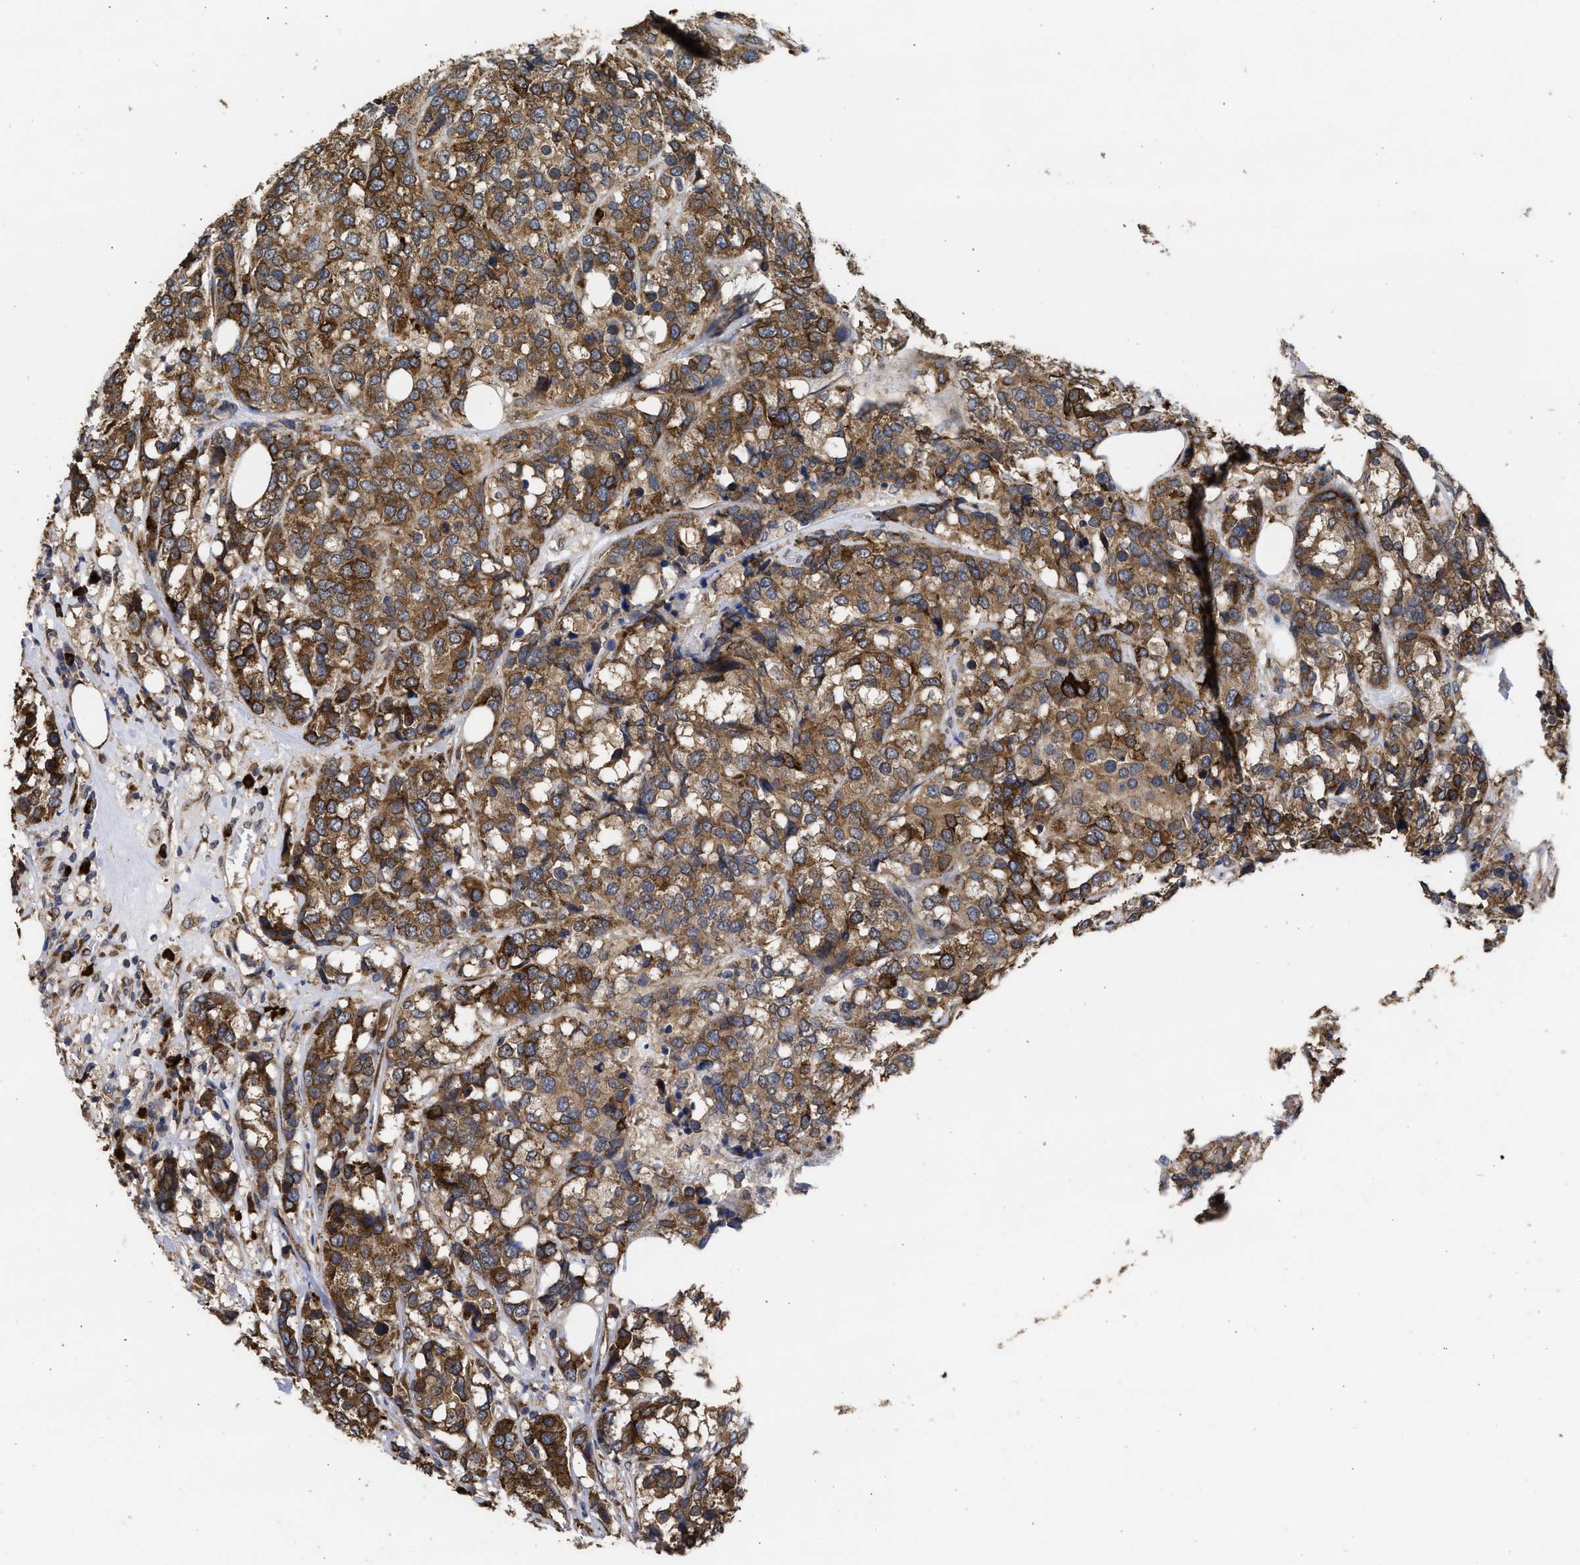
{"staining": {"intensity": "moderate", "quantity": ">75%", "location": "cytoplasmic/membranous"}, "tissue": "breast cancer", "cell_type": "Tumor cells", "image_type": "cancer", "snomed": [{"axis": "morphology", "description": "Lobular carcinoma"}, {"axis": "topography", "description": "Breast"}], "caption": "This photomicrograph shows IHC staining of lobular carcinoma (breast), with medium moderate cytoplasmic/membranous staining in about >75% of tumor cells.", "gene": "DNAJC1", "patient": {"sex": "female", "age": 59}}